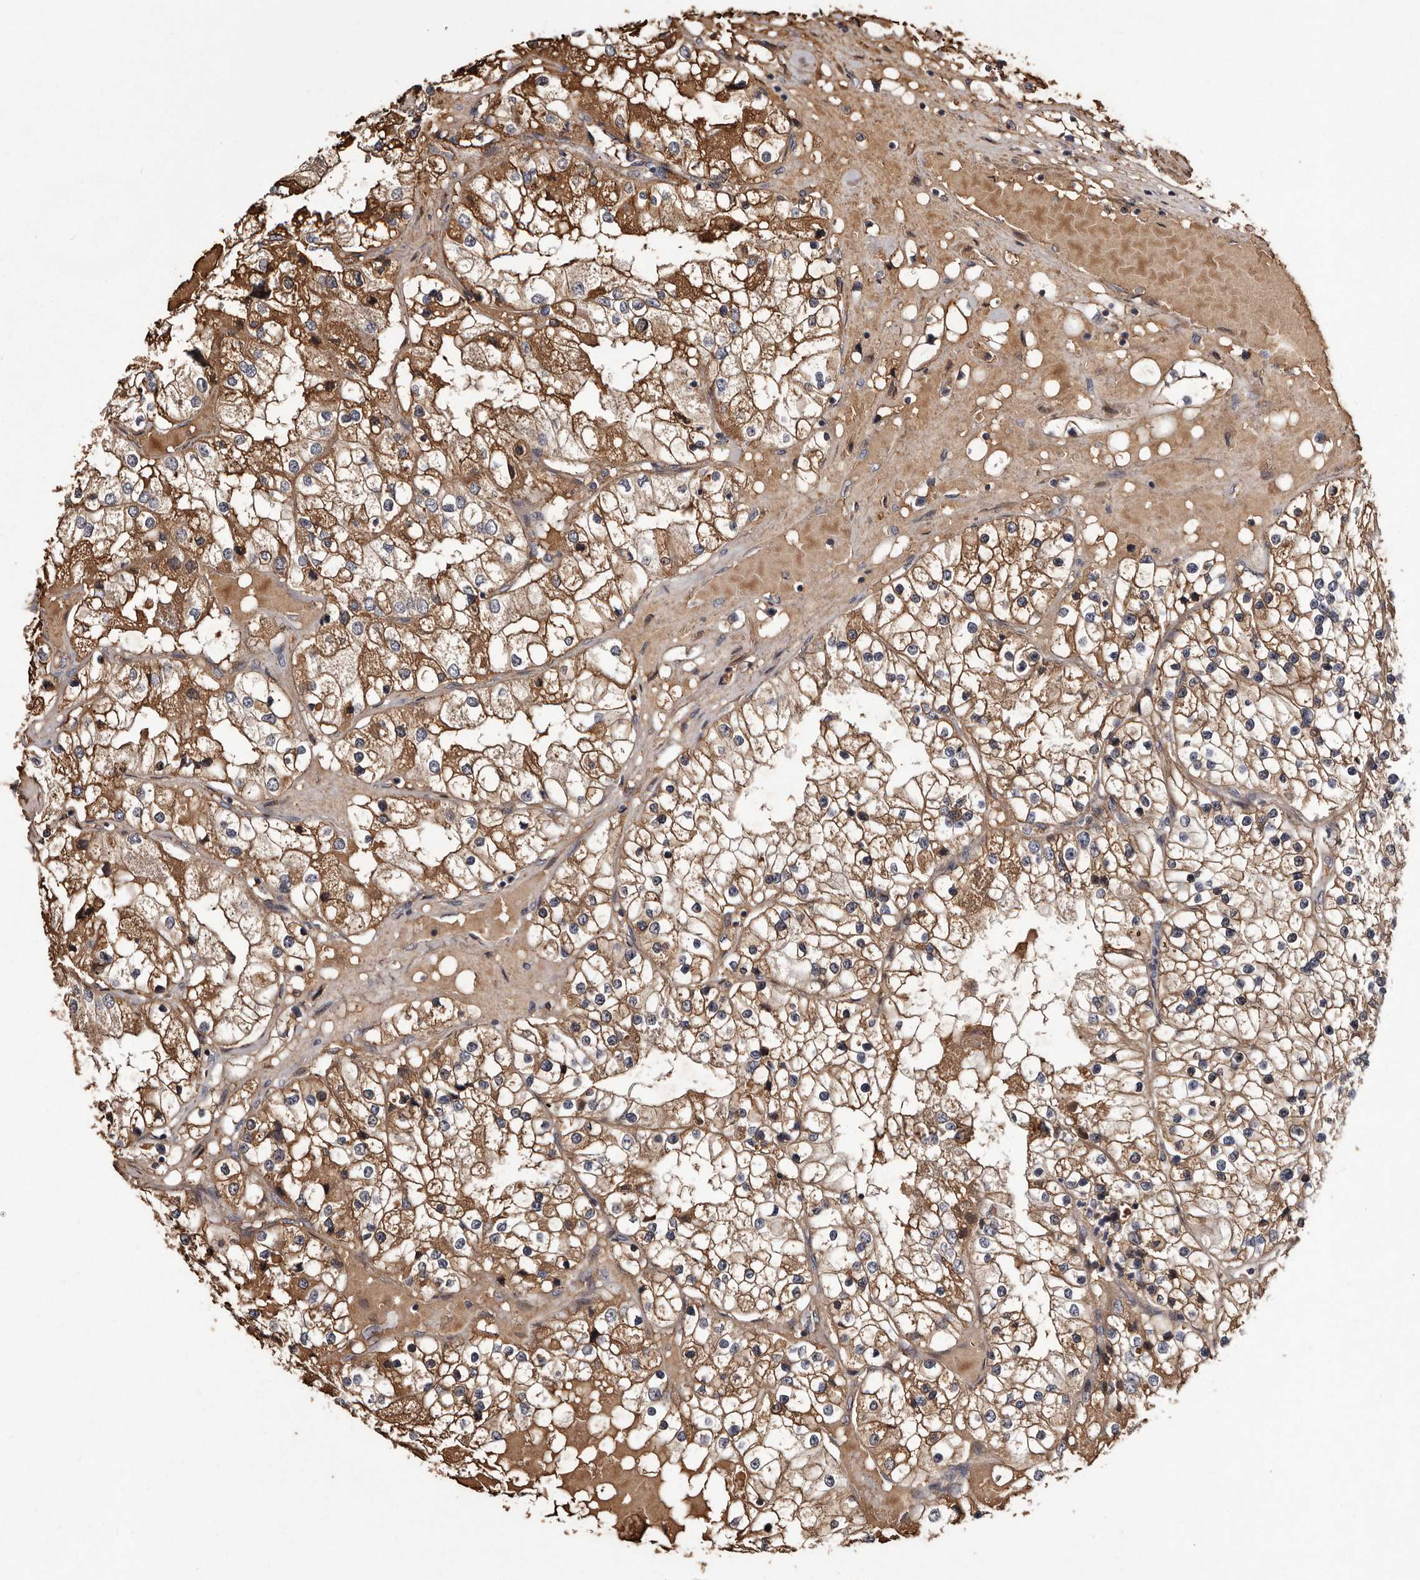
{"staining": {"intensity": "moderate", "quantity": ">75%", "location": "cytoplasmic/membranous"}, "tissue": "renal cancer", "cell_type": "Tumor cells", "image_type": "cancer", "snomed": [{"axis": "morphology", "description": "Adenocarcinoma, NOS"}, {"axis": "topography", "description": "Kidney"}], "caption": "A histopathology image of adenocarcinoma (renal) stained for a protein shows moderate cytoplasmic/membranous brown staining in tumor cells.", "gene": "CYP1B1", "patient": {"sex": "male", "age": 68}}